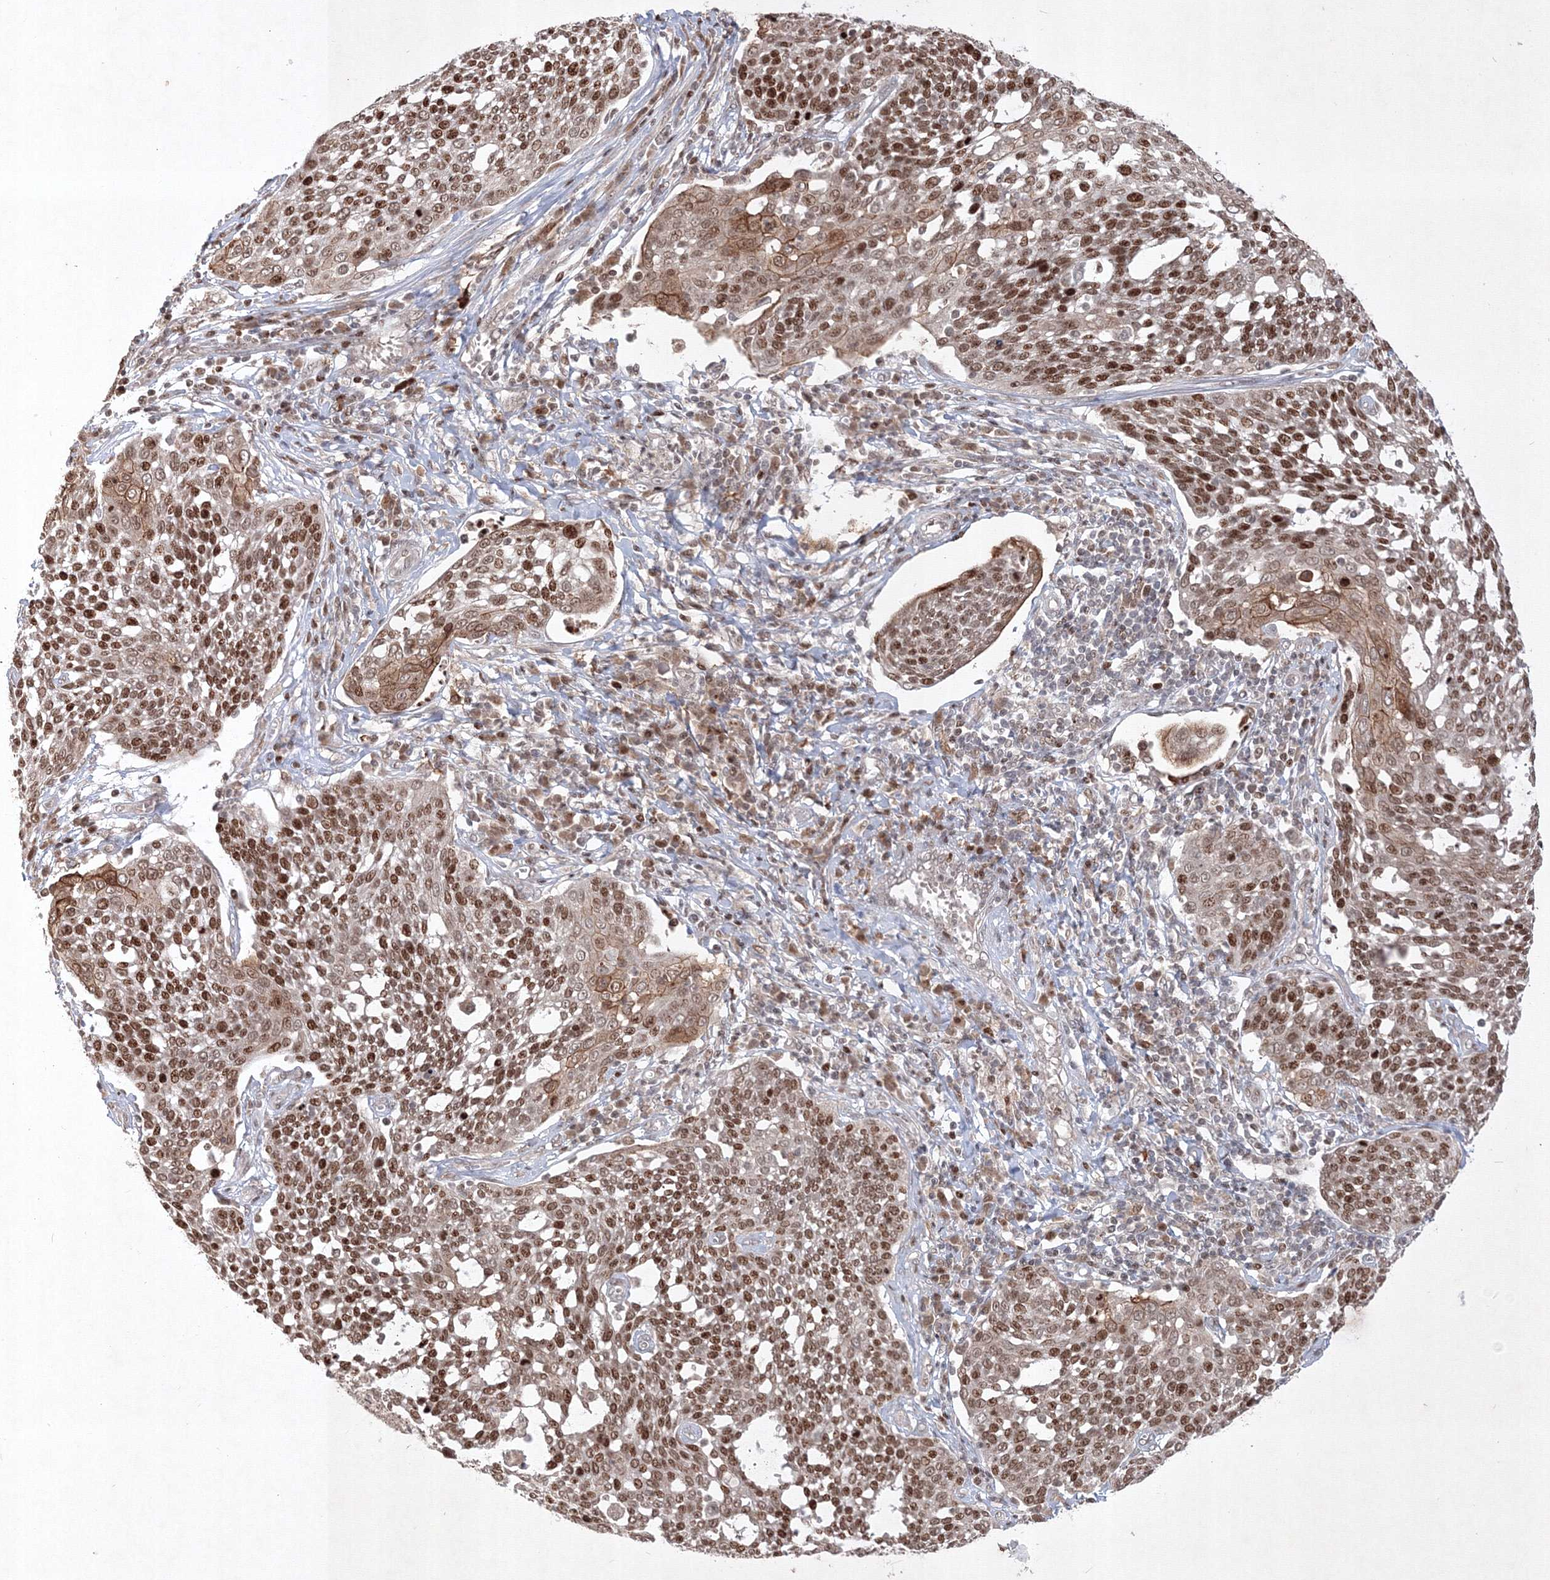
{"staining": {"intensity": "moderate", "quantity": ">75%", "location": "nuclear"}, "tissue": "cervical cancer", "cell_type": "Tumor cells", "image_type": "cancer", "snomed": [{"axis": "morphology", "description": "Squamous cell carcinoma, NOS"}, {"axis": "topography", "description": "Cervix"}], "caption": "A photomicrograph of cervical cancer (squamous cell carcinoma) stained for a protein reveals moderate nuclear brown staining in tumor cells.", "gene": "TAB1", "patient": {"sex": "female", "age": 34}}